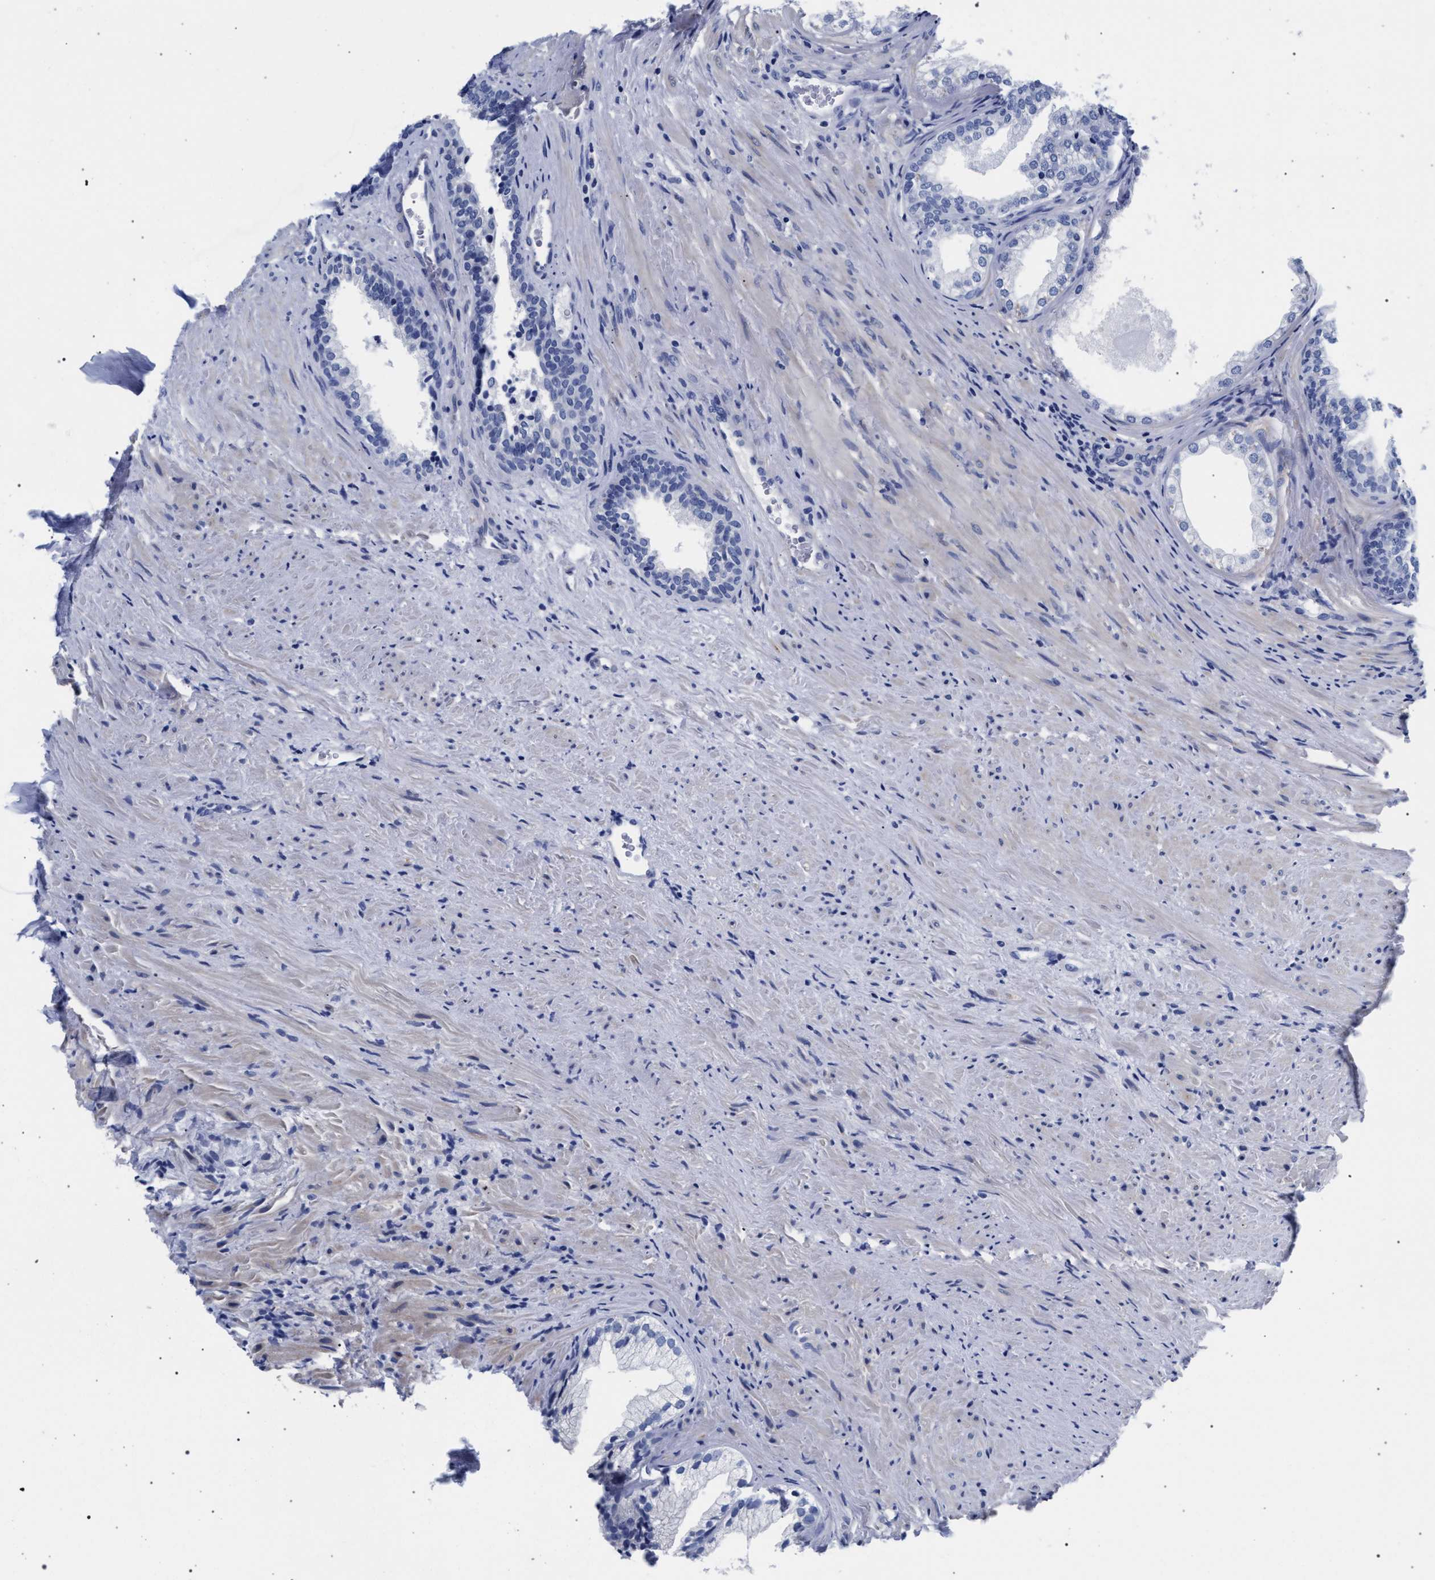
{"staining": {"intensity": "negative", "quantity": "none", "location": "none"}, "tissue": "prostate", "cell_type": "Glandular cells", "image_type": "normal", "snomed": [{"axis": "morphology", "description": "Normal tissue, NOS"}, {"axis": "topography", "description": "Prostate"}], "caption": "Immunohistochemistry of unremarkable human prostate exhibits no positivity in glandular cells. (DAB IHC, high magnification).", "gene": "AKAP4", "patient": {"sex": "male", "age": 76}}